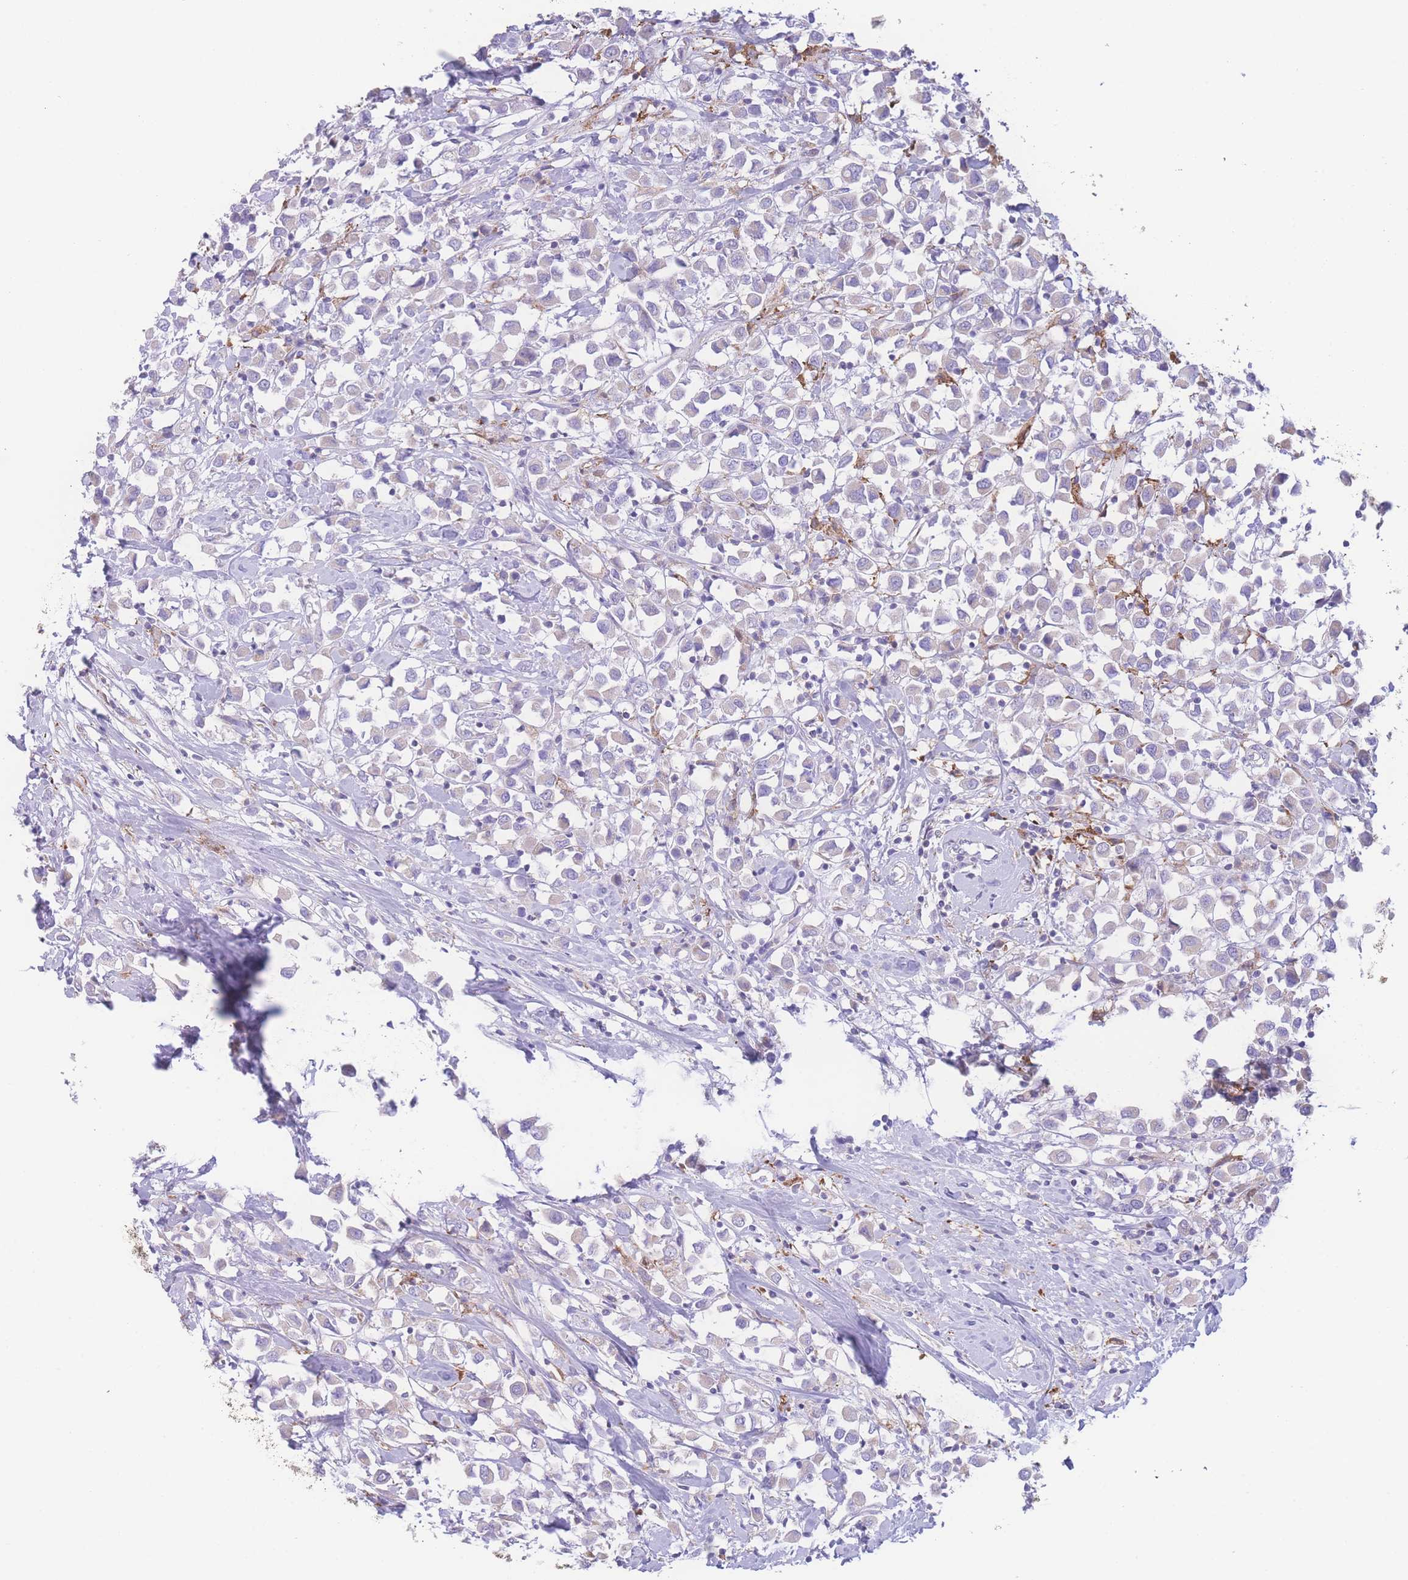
{"staining": {"intensity": "negative", "quantity": "none", "location": "none"}, "tissue": "breast cancer", "cell_type": "Tumor cells", "image_type": "cancer", "snomed": [{"axis": "morphology", "description": "Duct carcinoma"}, {"axis": "topography", "description": "Breast"}], "caption": "Image shows no significant protein expression in tumor cells of breast invasive ductal carcinoma.", "gene": "NBEAL1", "patient": {"sex": "female", "age": 61}}